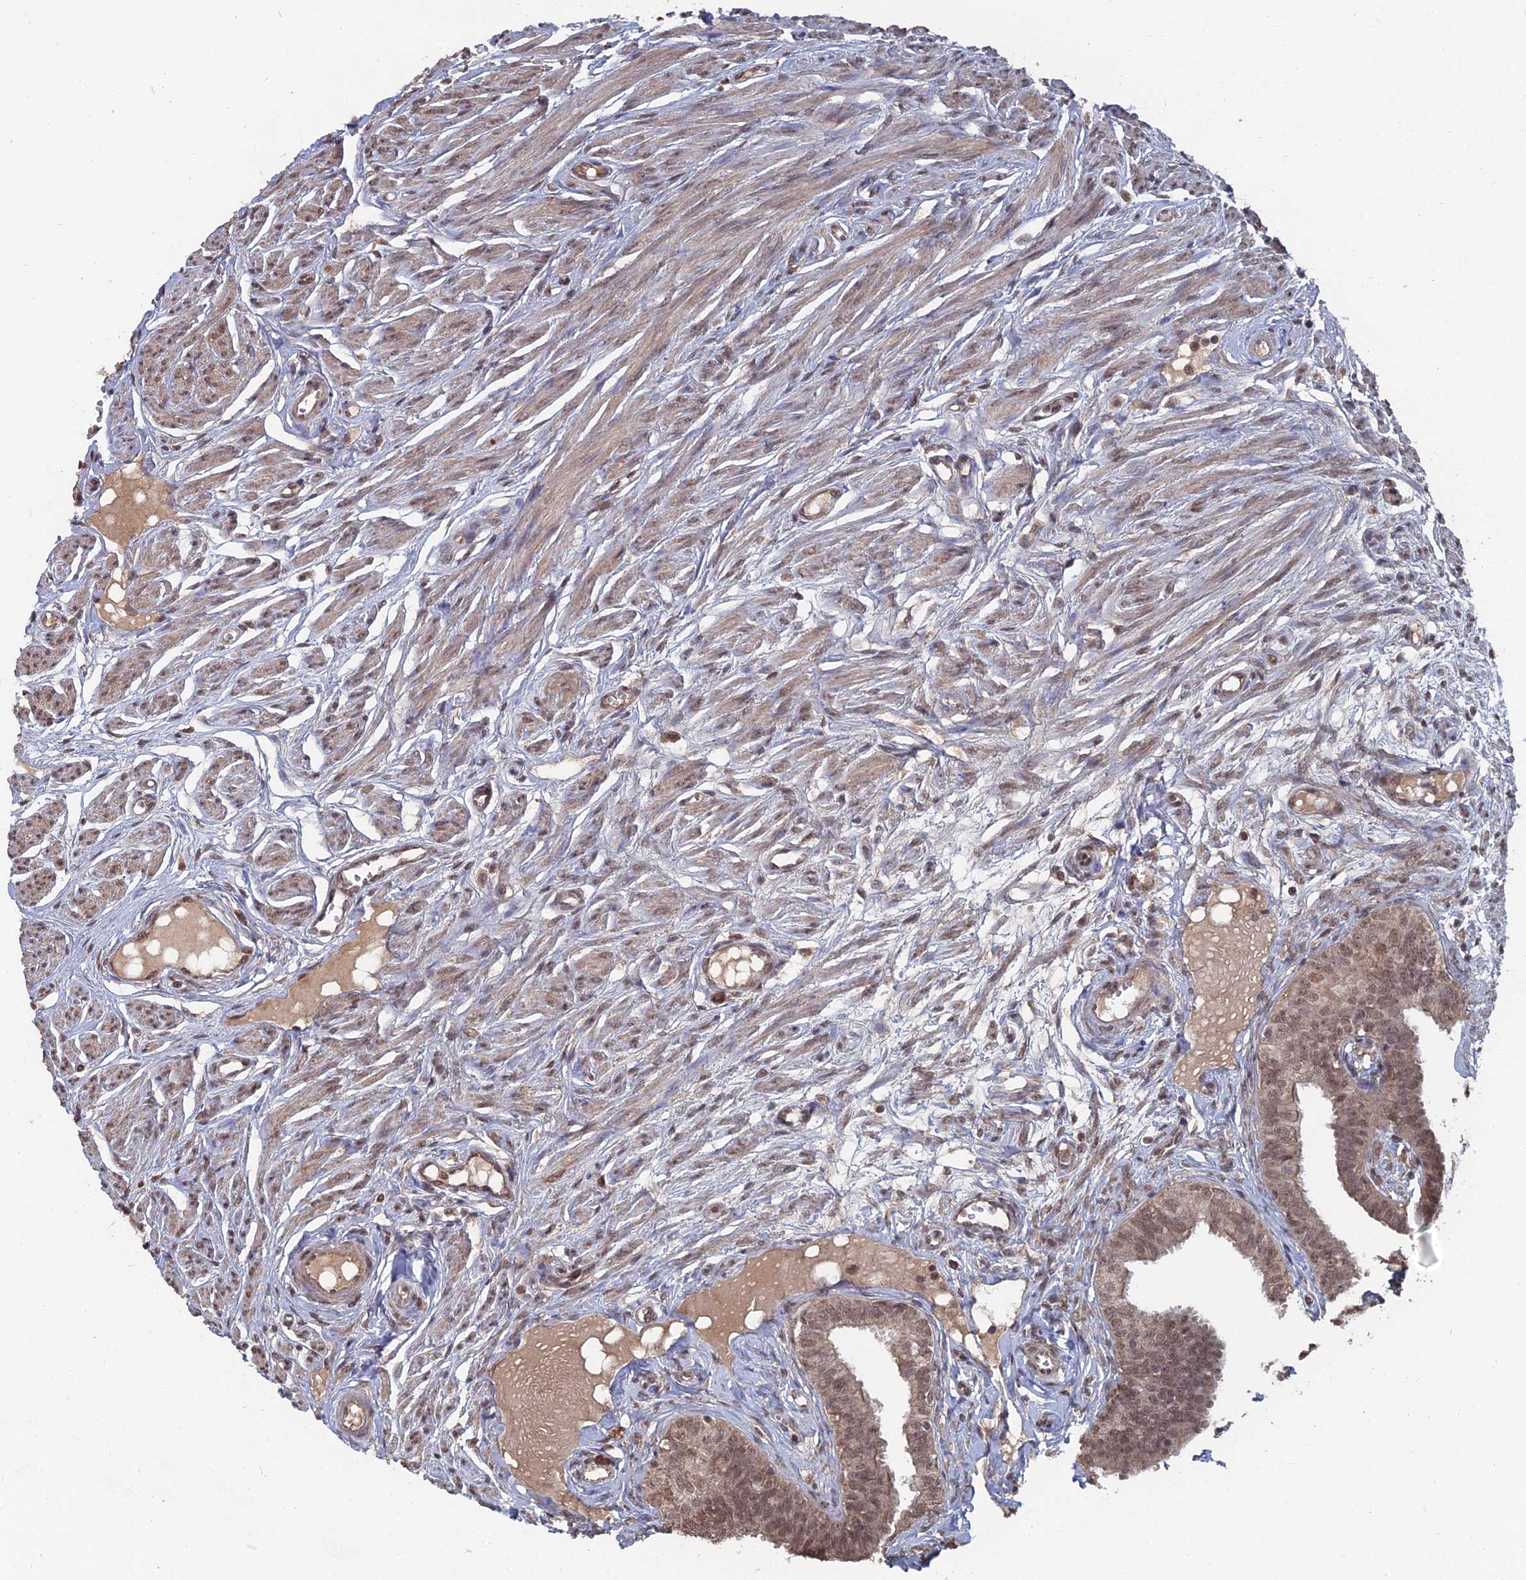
{"staining": {"intensity": "moderate", "quantity": ">75%", "location": "cytoplasmic/membranous,nuclear"}, "tissue": "fallopian tube", "cell_type": "Glandular cells", "image_type": "normal", "snomed": [{"axis": "morphology", "description": "Normal tissue, NOS"}, {"axis": "morphology", "description": "Carcinoma, NOS"}, {"axis": "topography", "description": "Fallopian tube"}, {"axis": "topography", "description": "Ovary"}], "caption": "Fallopian tube stained for a protein displays moderate cytoplasmic/membranous,nuclear positivity in glandular cells. The staining is performed using DAB (3,3'-diaminobenzidine) brown chromogen to label protein expression. The nuclei are counter-stained blue using hematoxylin.", "gene": "CCNP", "patient": {"sex": "female", "age": 59}}